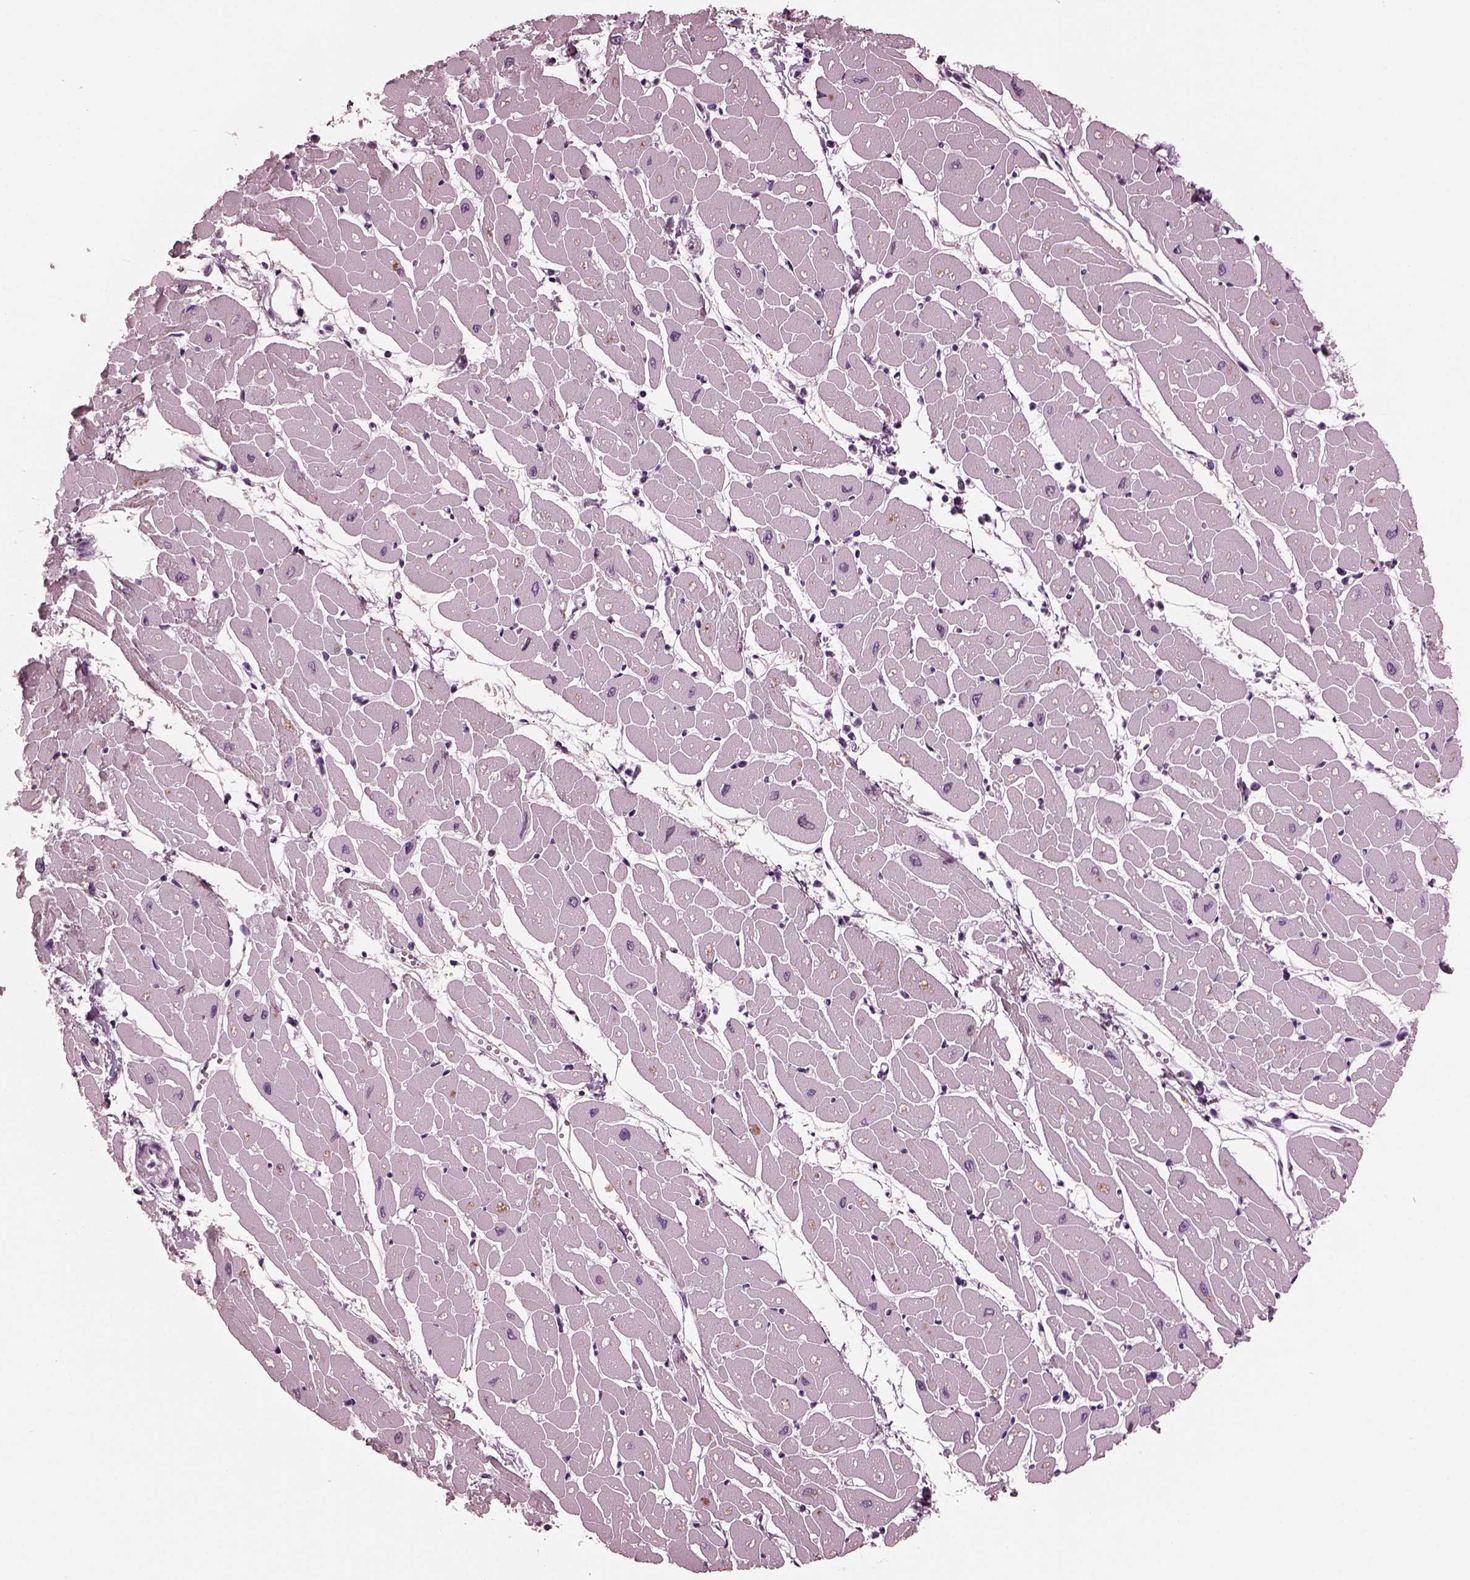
{"staining": {"intensity": "negative", "quantity": "none", "location": "none"}, "tissue": "heart muscle", "cell_type": "Cardiomyocytes", "image_type": "normal", "snomed": [{"axis": "morphology", "description": "Normal tissue, NOS"}, {"axis": "topography", "description": "Heart"}], "caption": "This is a histopathology image of immunohistochemistry (IHC) staining of benign heart muscle, which shows no positivity in cardiomyocytes. Nuclei are stained in blue.", "gene": "MIB2", "patient": {"sex": "male", "age": 57}}